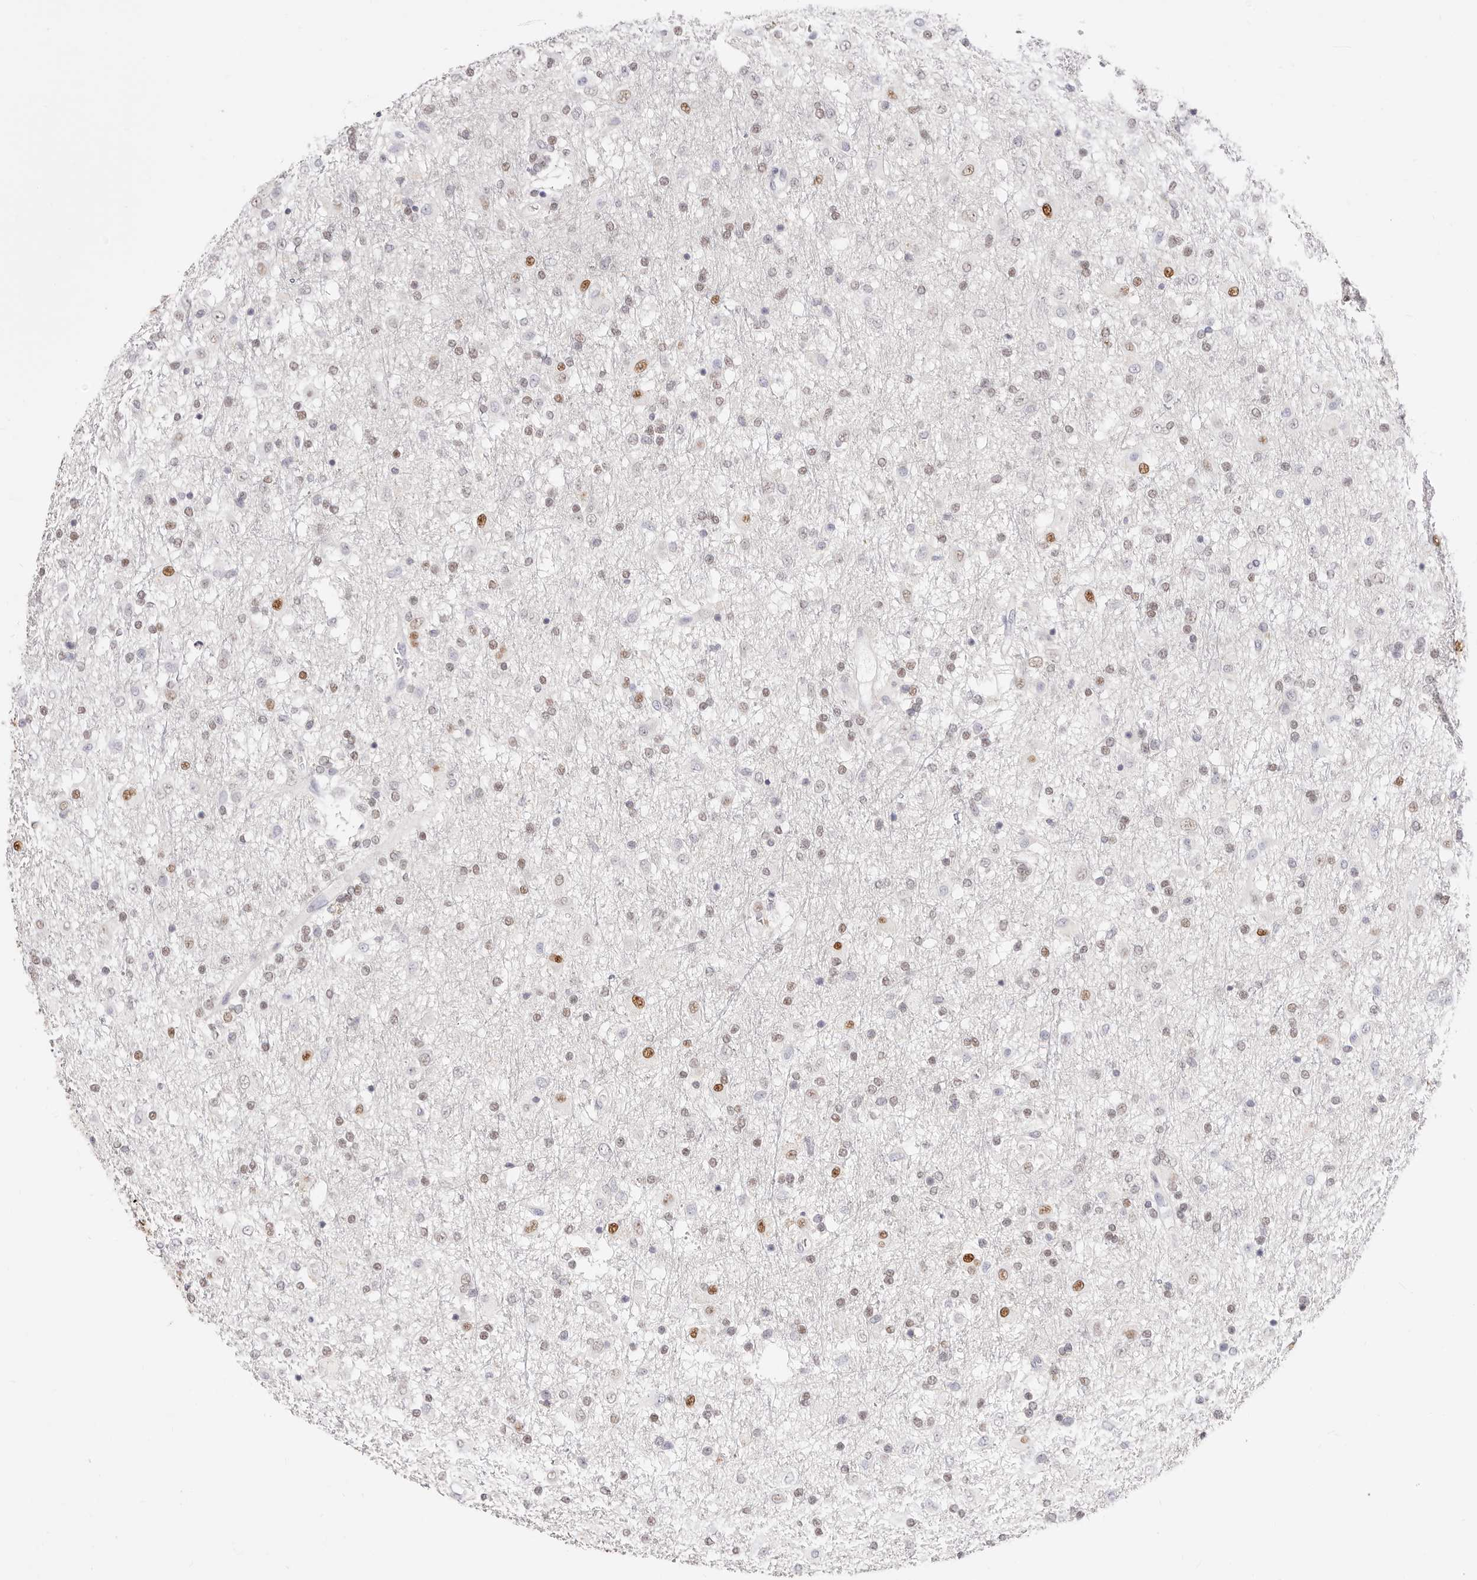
{"staining": {"intensity": "moderate", "quantity": "<25%", "location": "nuclear"}, "tissue": "glioma", "cell_type": "Tumor cells", "image_type": "cancer", "snomed": [{"axis": "morphology", "description": "Glioma, malignant, Low grade"}, {"axis": "topography", "description": "Brain"}], "caption": "Human malignant glioma (low-grade) stained for a protein (brown) reveals moderate nuclear positive staining in about <25% of tumor cells.", "gene": "TKT", "patient": {"sex": "male", "age": 65}}